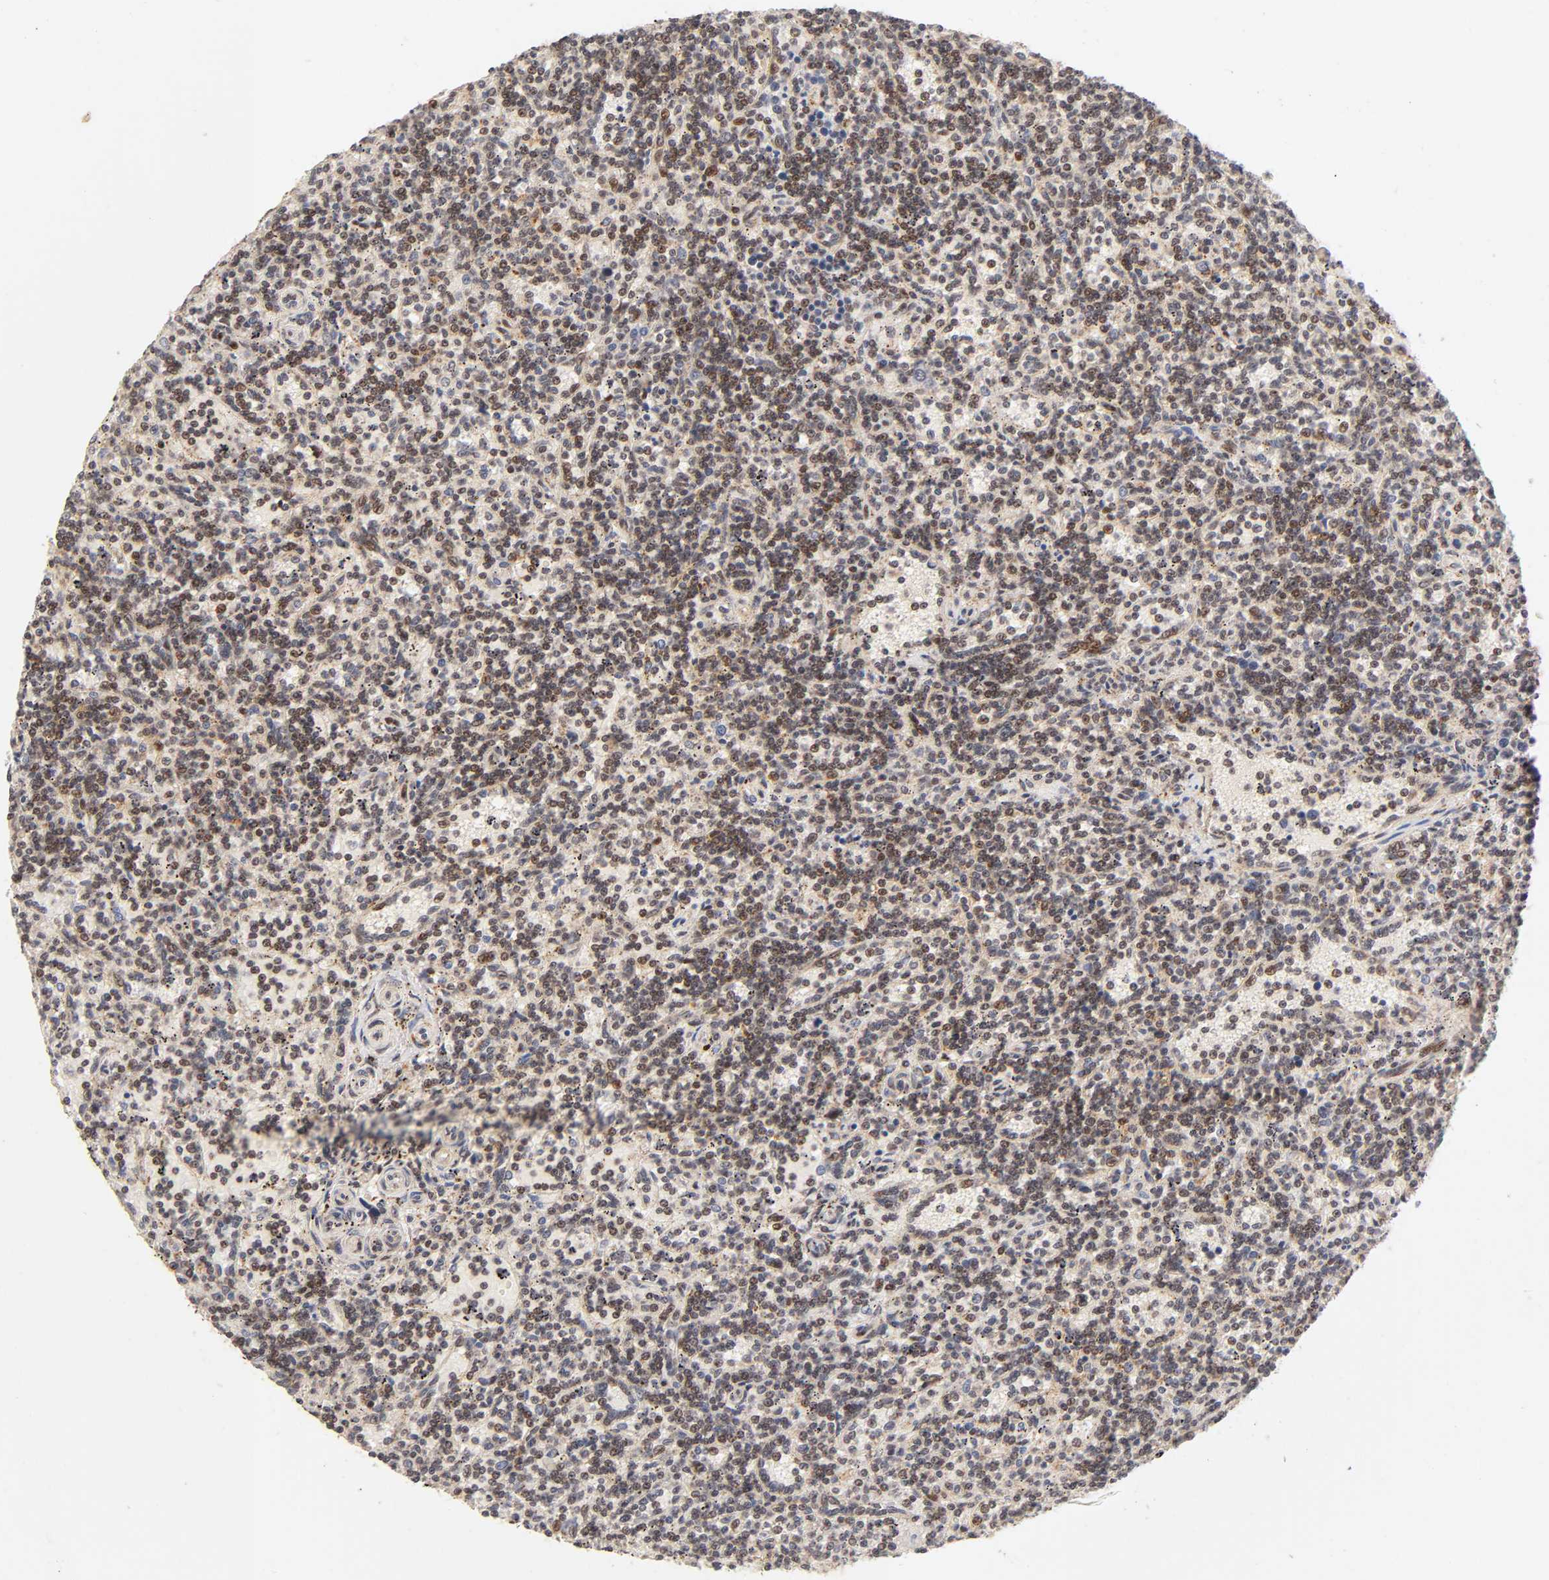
{"staining": {"intensity": "negative", "quantity": "none", "location": "none"}, "tissue": "lymphoma", "cell_type": "Tumor cells", "image_type": "cancer", "snomed": [{"axis": "morphology", "description": "Malignant lymphoma, non-Hodgkin's type, Low grade"}, {"axis": "topography", "description": "Spleen"}], "caption": "DAB (3,3'-diaminobenzidine) immunohistochemical staining of low-grade malignant lymphoma, non-Hodgkin's type shows no significant positivity in tumor cells.", "gene": "TAF10", "patient": {"sex": "male", "age": 73}}